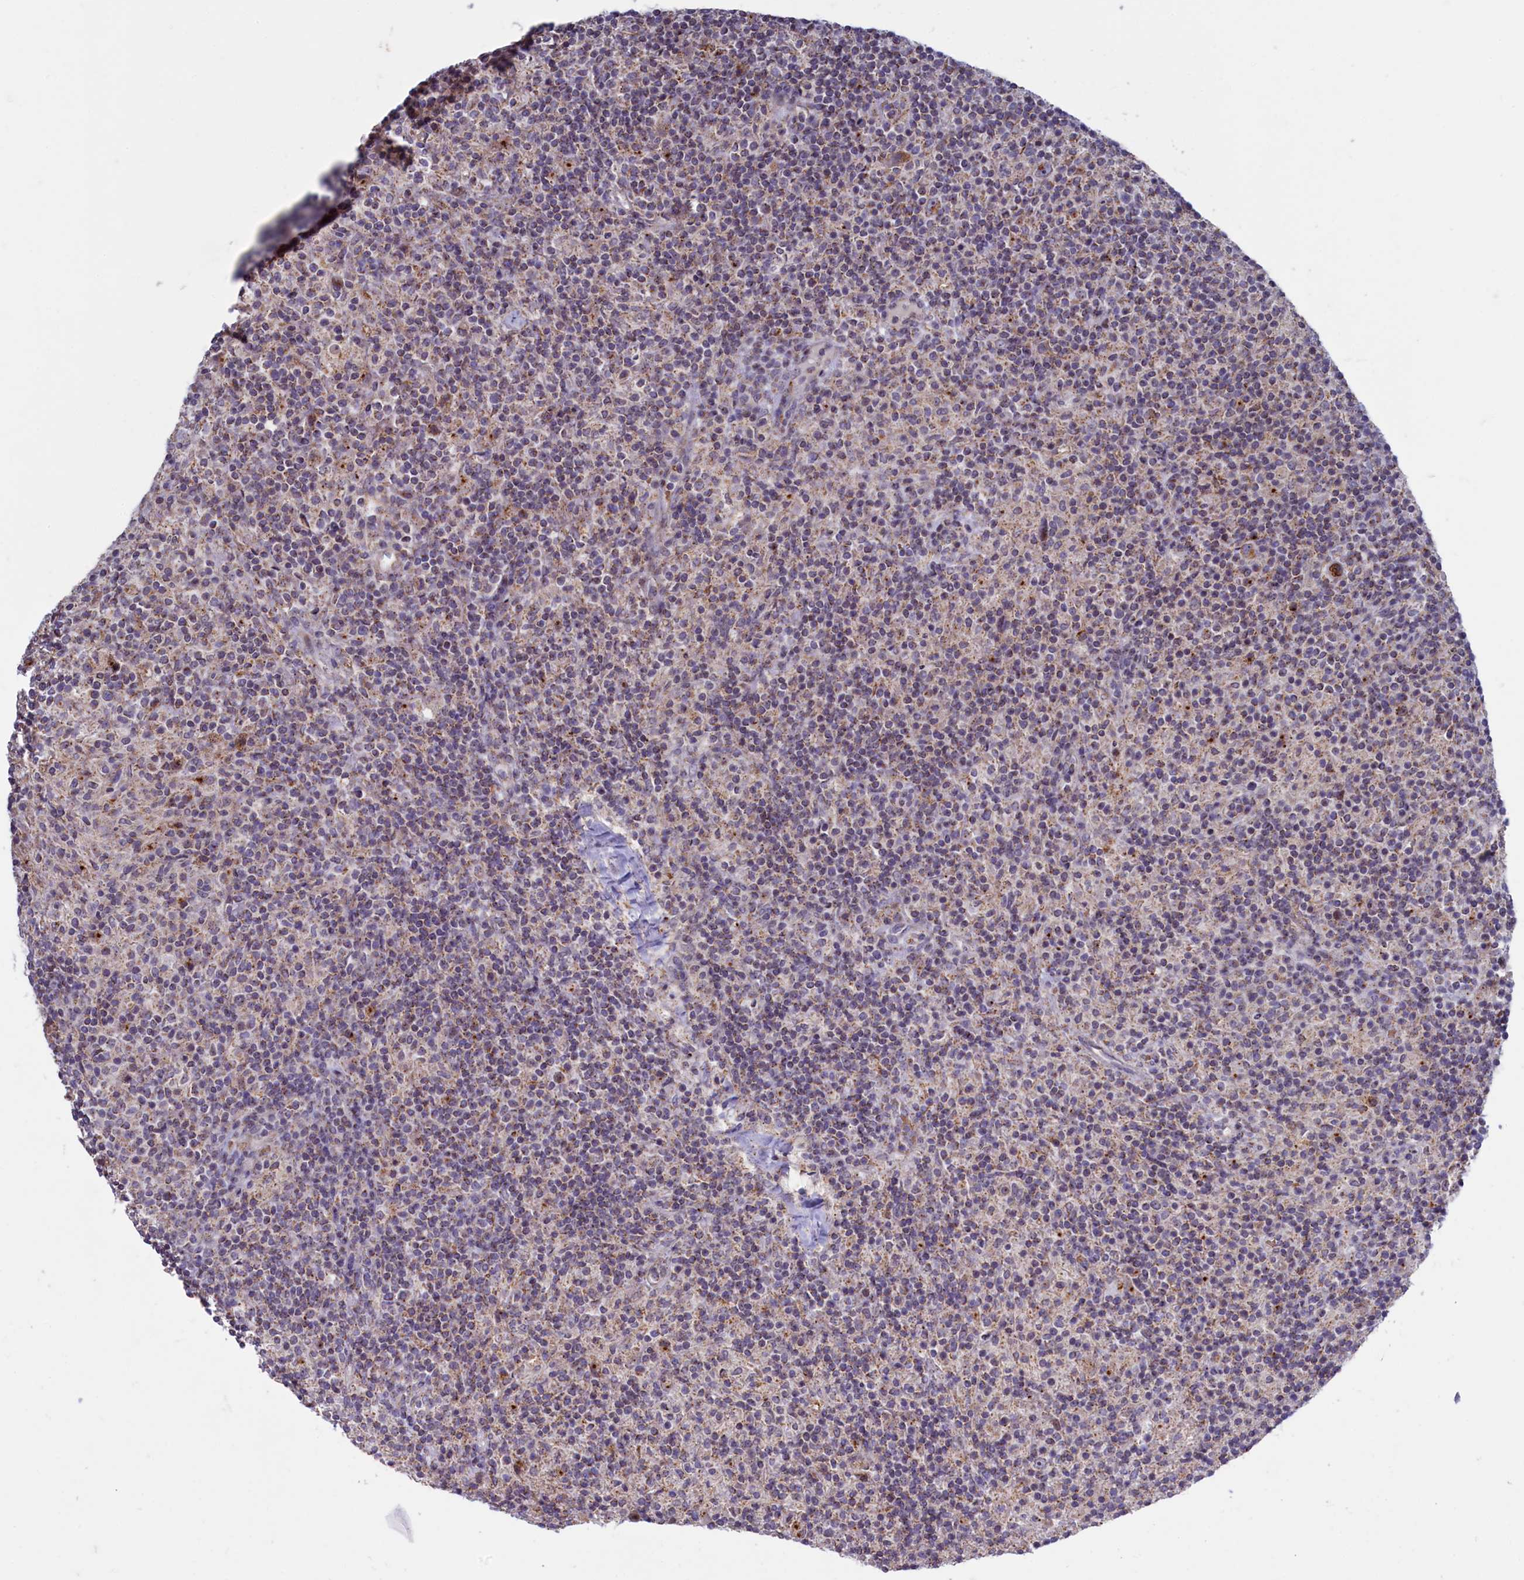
{"staining": {"intensity": "weak", "quantity": ">75%", "location": "cytoplasmic/membranous"}, "tissue": "lymphoma", "cell_type": "Tumor cells", "image_type": "cancer", "snomed": [{"axis": "morphology", "description": "Hodgkin's disease, NOS"}, {"axis": "topography", "description": "Lymph node"}], "caption": "IHC of Hodgkin's disease reveals low levels of weak cytoplasmic/membranous positivity in approximately >75% of tumor cells.", "gene": "HYKK", "patient": {"sex": "male", "age": 70}}